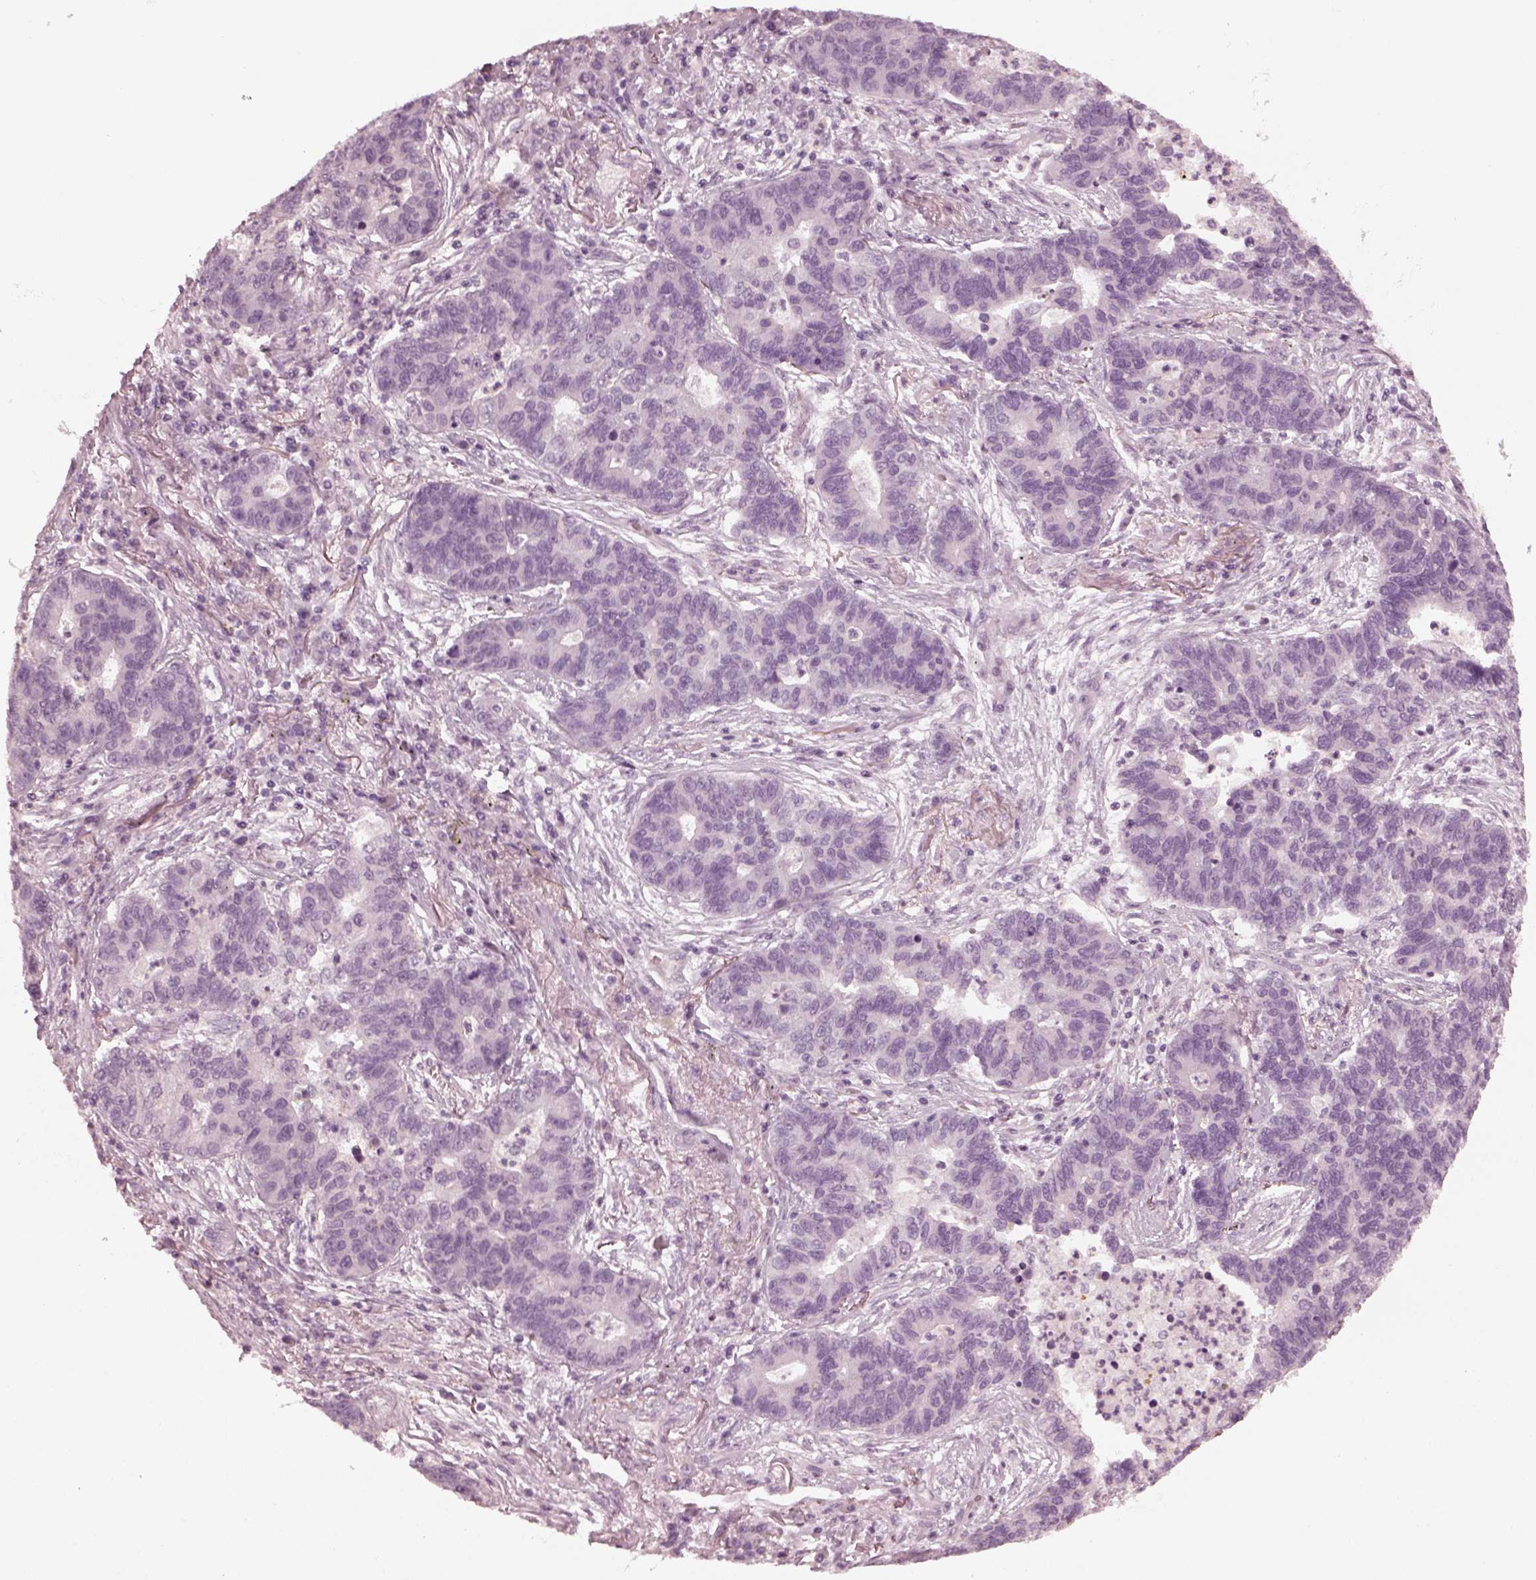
{"staining": {"intensity": "negative", "quantity": "none", "location": "none"}, "tissue": "lung cancer", "cell_type": "Tumor cells", "image_type": "cancer", "snomed": [{"axis": "morphology", "description": "Adenocarcinoma, NOS"}, {"axis": "topography", "description": "Lung"}], "caption": "This image is of adenocarcinoma (lung) stained with immunohistochemistry (IHC) to label a protein in brown with the nuclei are counter-stained blue. There is no positivity in tumor cells.", "gene": "CCDC170", "patient": {"sex": "female", "age": 57}}